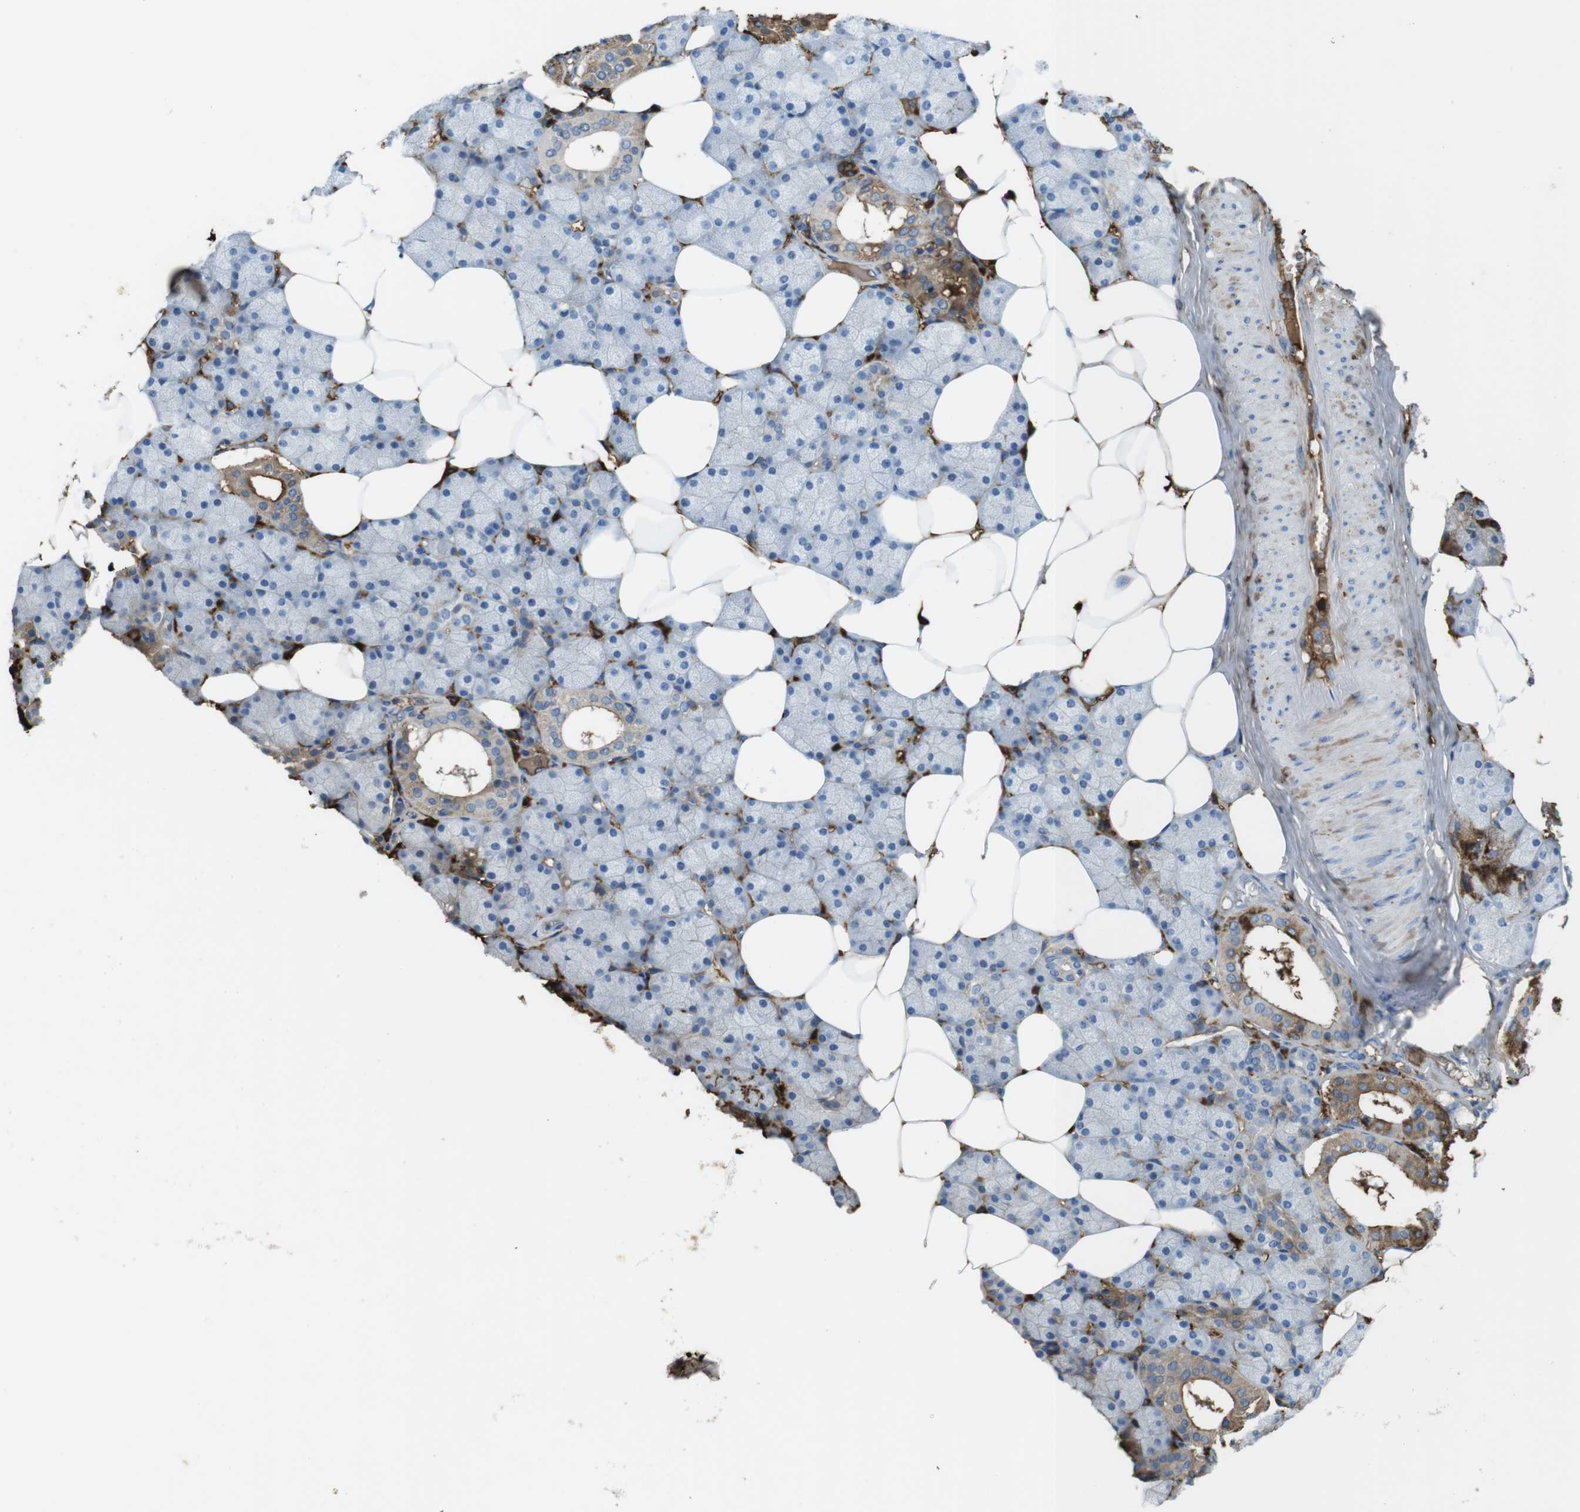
{"staining": {"intensity": "weak", "quantity": "<25%", "location": "cytoplasmic/membranous"}, "tissue": "salivary gland", "cell_type": "Glandular cells", "image_type": "normal", "snomed": [{"axis": "morphology", "description": "Normal tissue, NOS"}, {"axis": "topography", "description": "Salivary gland"}], "caption": "DAB (3,3'-diaminobenzidine) immunohistochemical staining of benign human salivary gland exhibits no significant expression in glandular cells.", "gene": "LTBP4", "patient": {"sex": "male", "age": 62}}